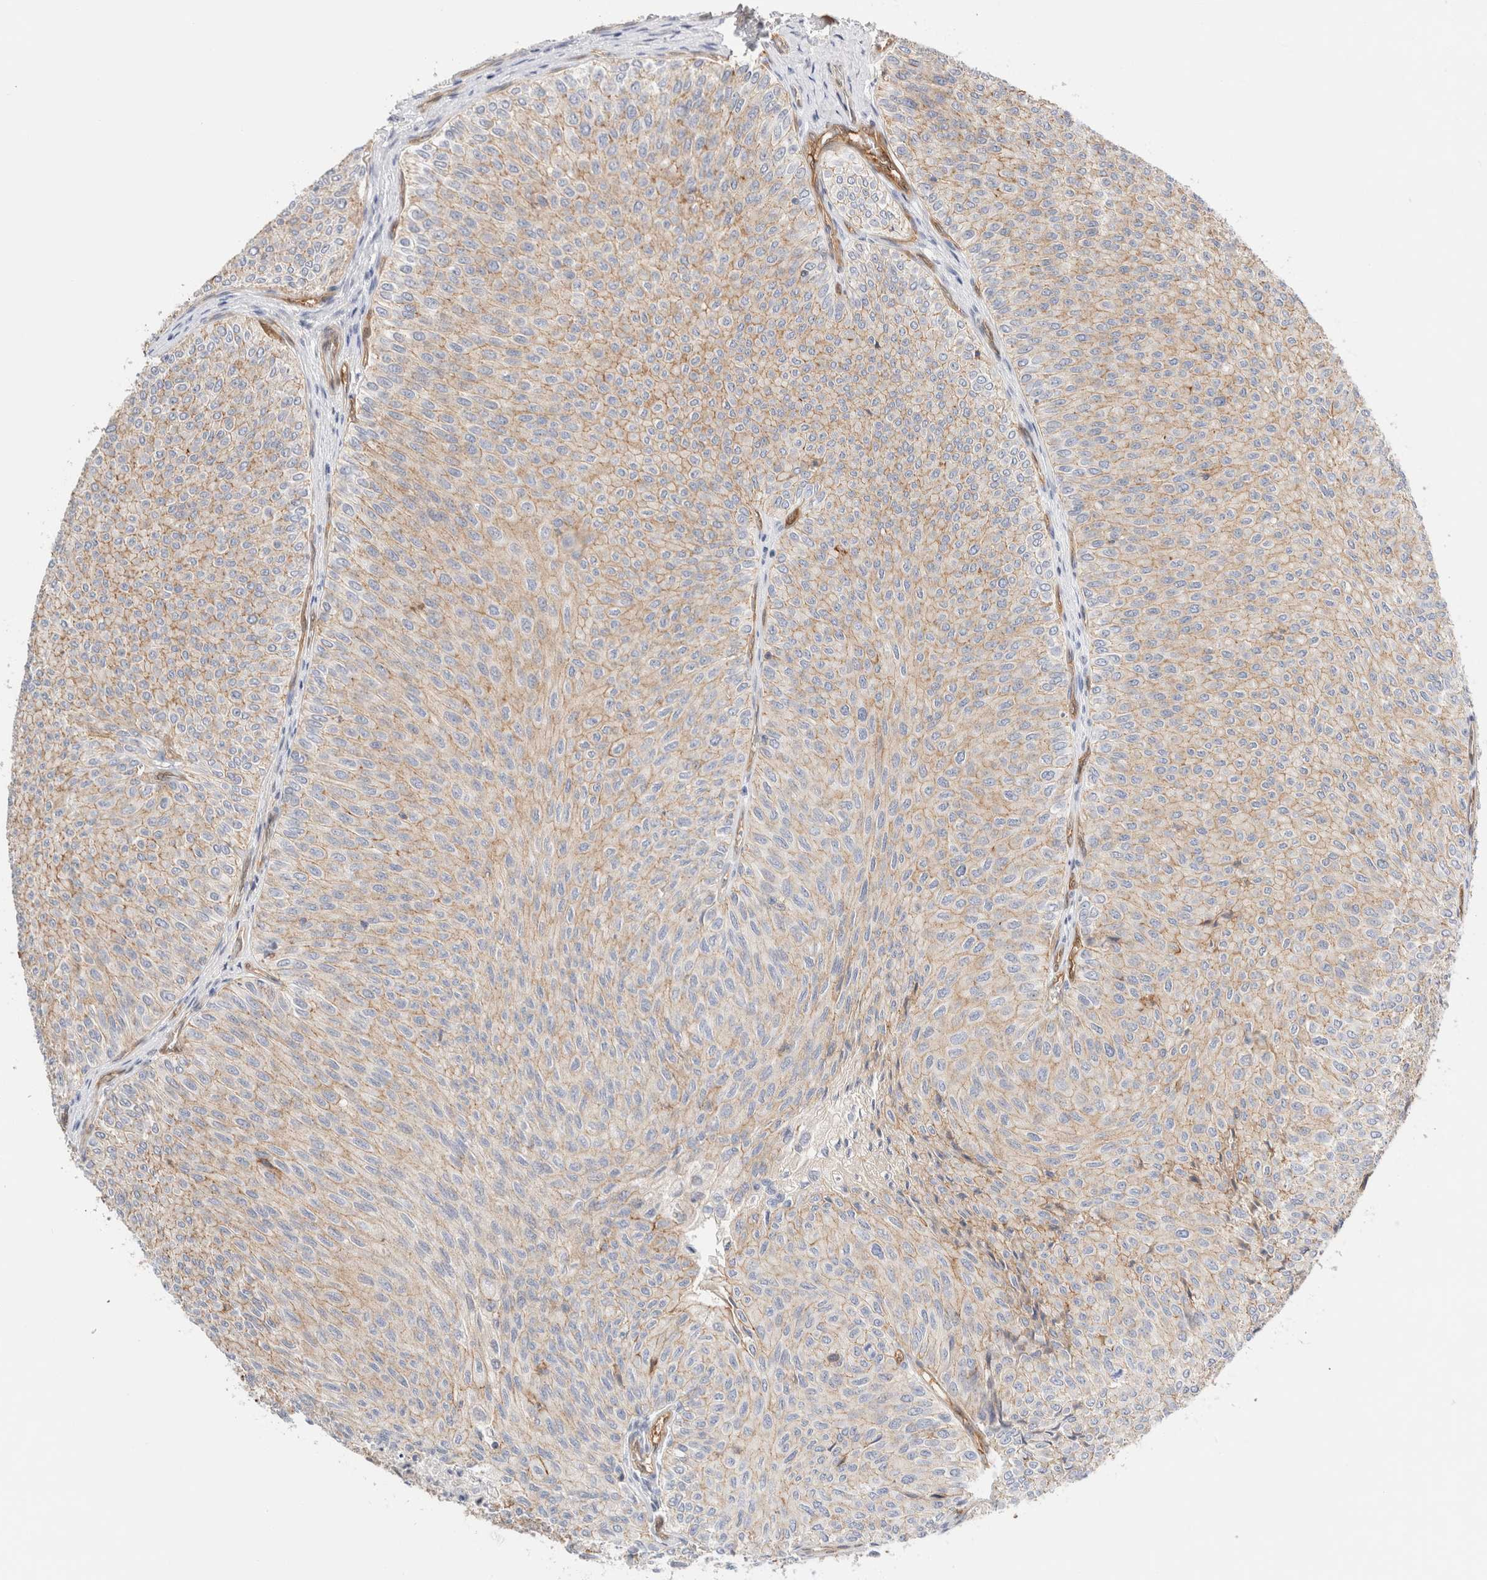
{"staining": {"intensity": "weak", "quantity": ">75%", "location": "cytoplasmic/membranous"}, "tissue": "urothelial cancer", "cell_type": "Tumor cells", "image_type": "cancer", "snomed": [{"axis": "morphology", "description": "Urothelial carcinoma, Low grade"}, {"axis": "topography", "description": "Urinary bladder"}], "caption": "A brown stain labels weak cytoplasmic/membranous positivity of a protein in low-grade urothelial carcinoma tumor cells.", "gene": "LMCD1", "patient": {"sex": "male", "age": 78}}